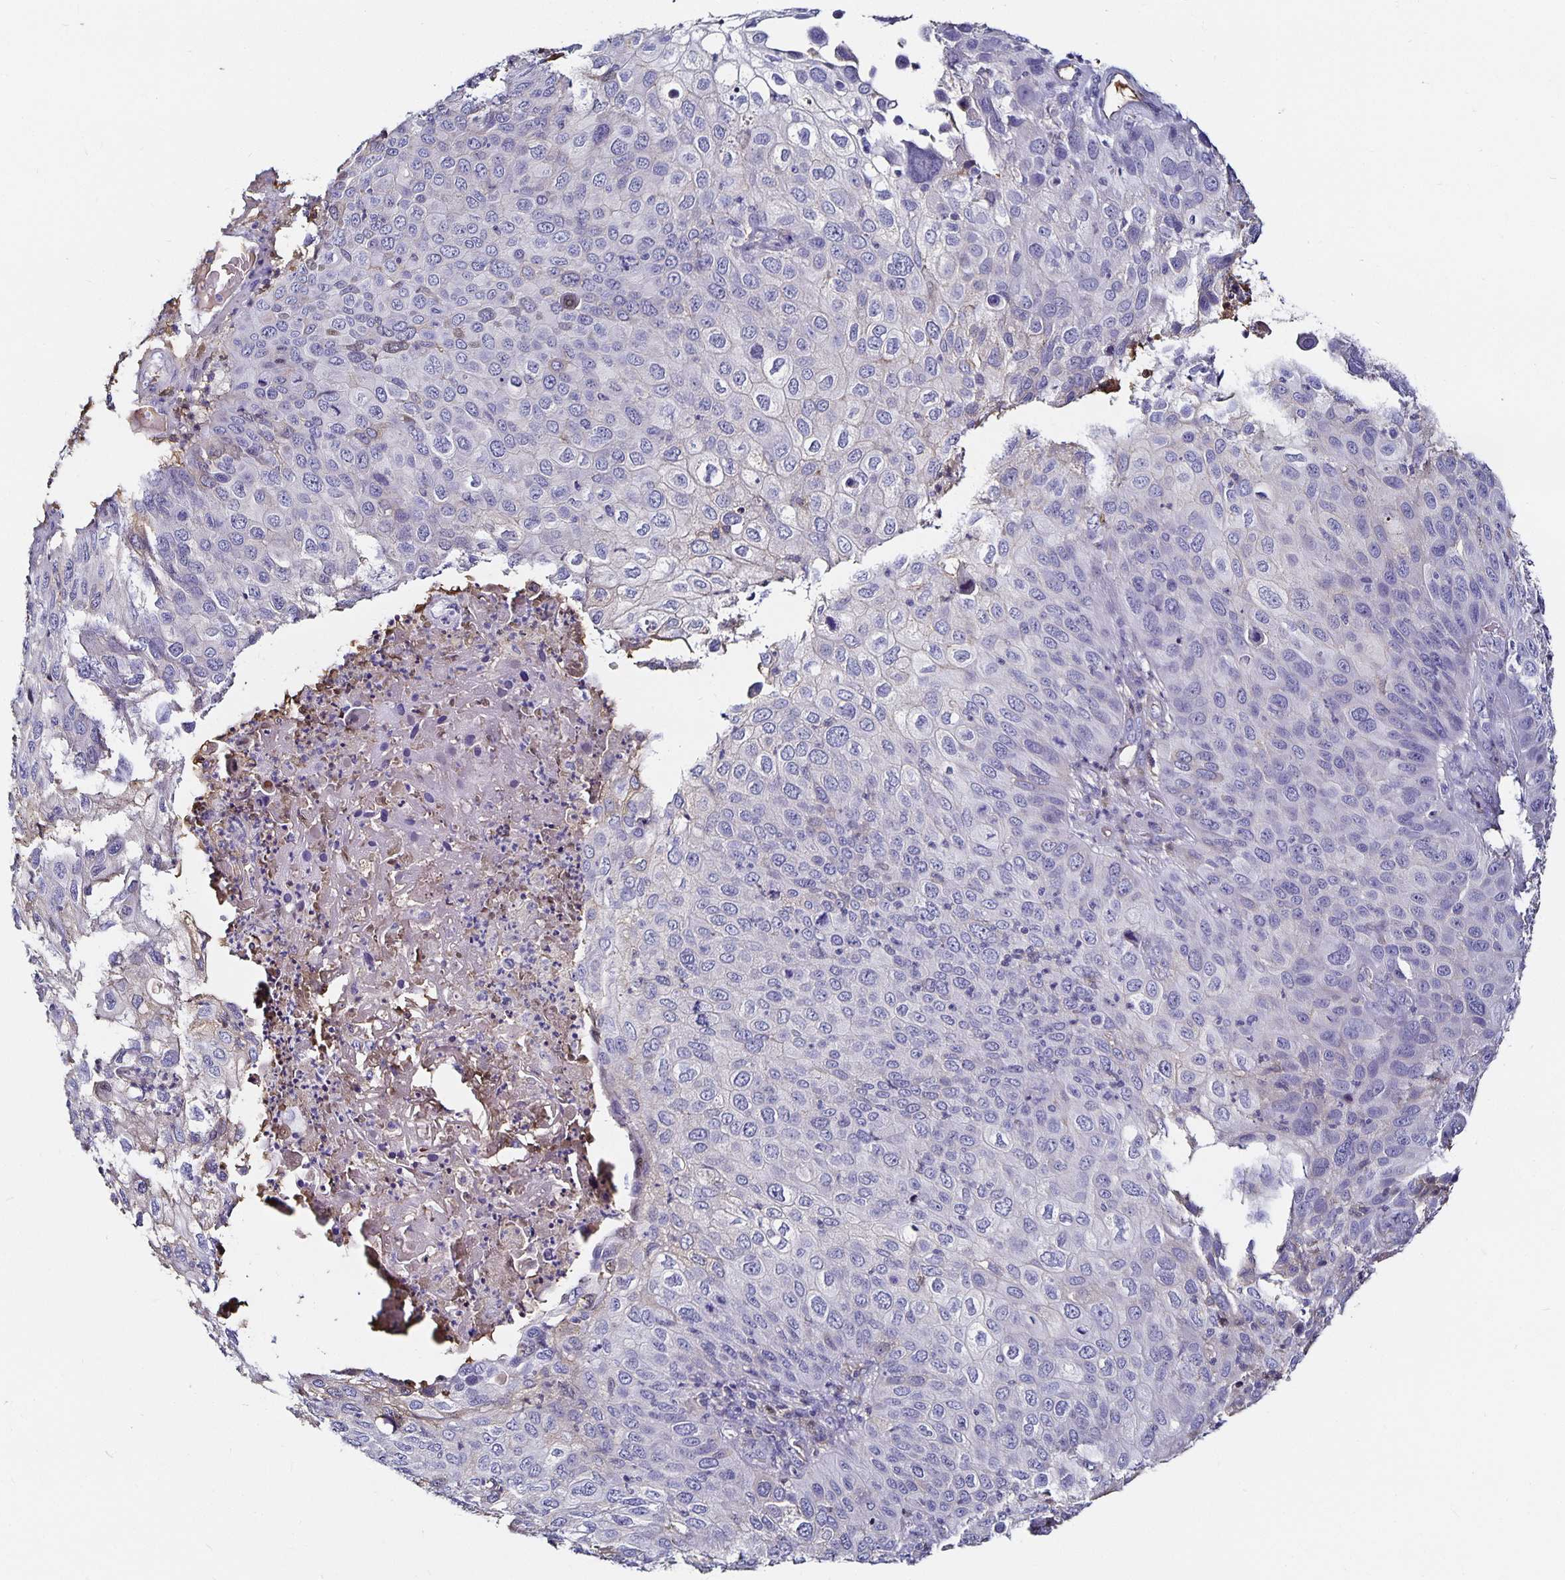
{"staining": {"intensity": "negative", "quantity": "none", "location": "none"}, "tissue": "skin cancer", "cell_type": "Tumor cells", "image_type": "cancer", "snomed": [{"axis": "morphology", "description": "Squamous cell carcinoma, NOS"}, {"axis": "topography", "description": "Skin"}], "caption": "The photomicrograph displays no significant expression in tumor cells of skin squamous cell carcinoma.", "gene": "TTR", "patient": {"sex": "male", "age": 87}}